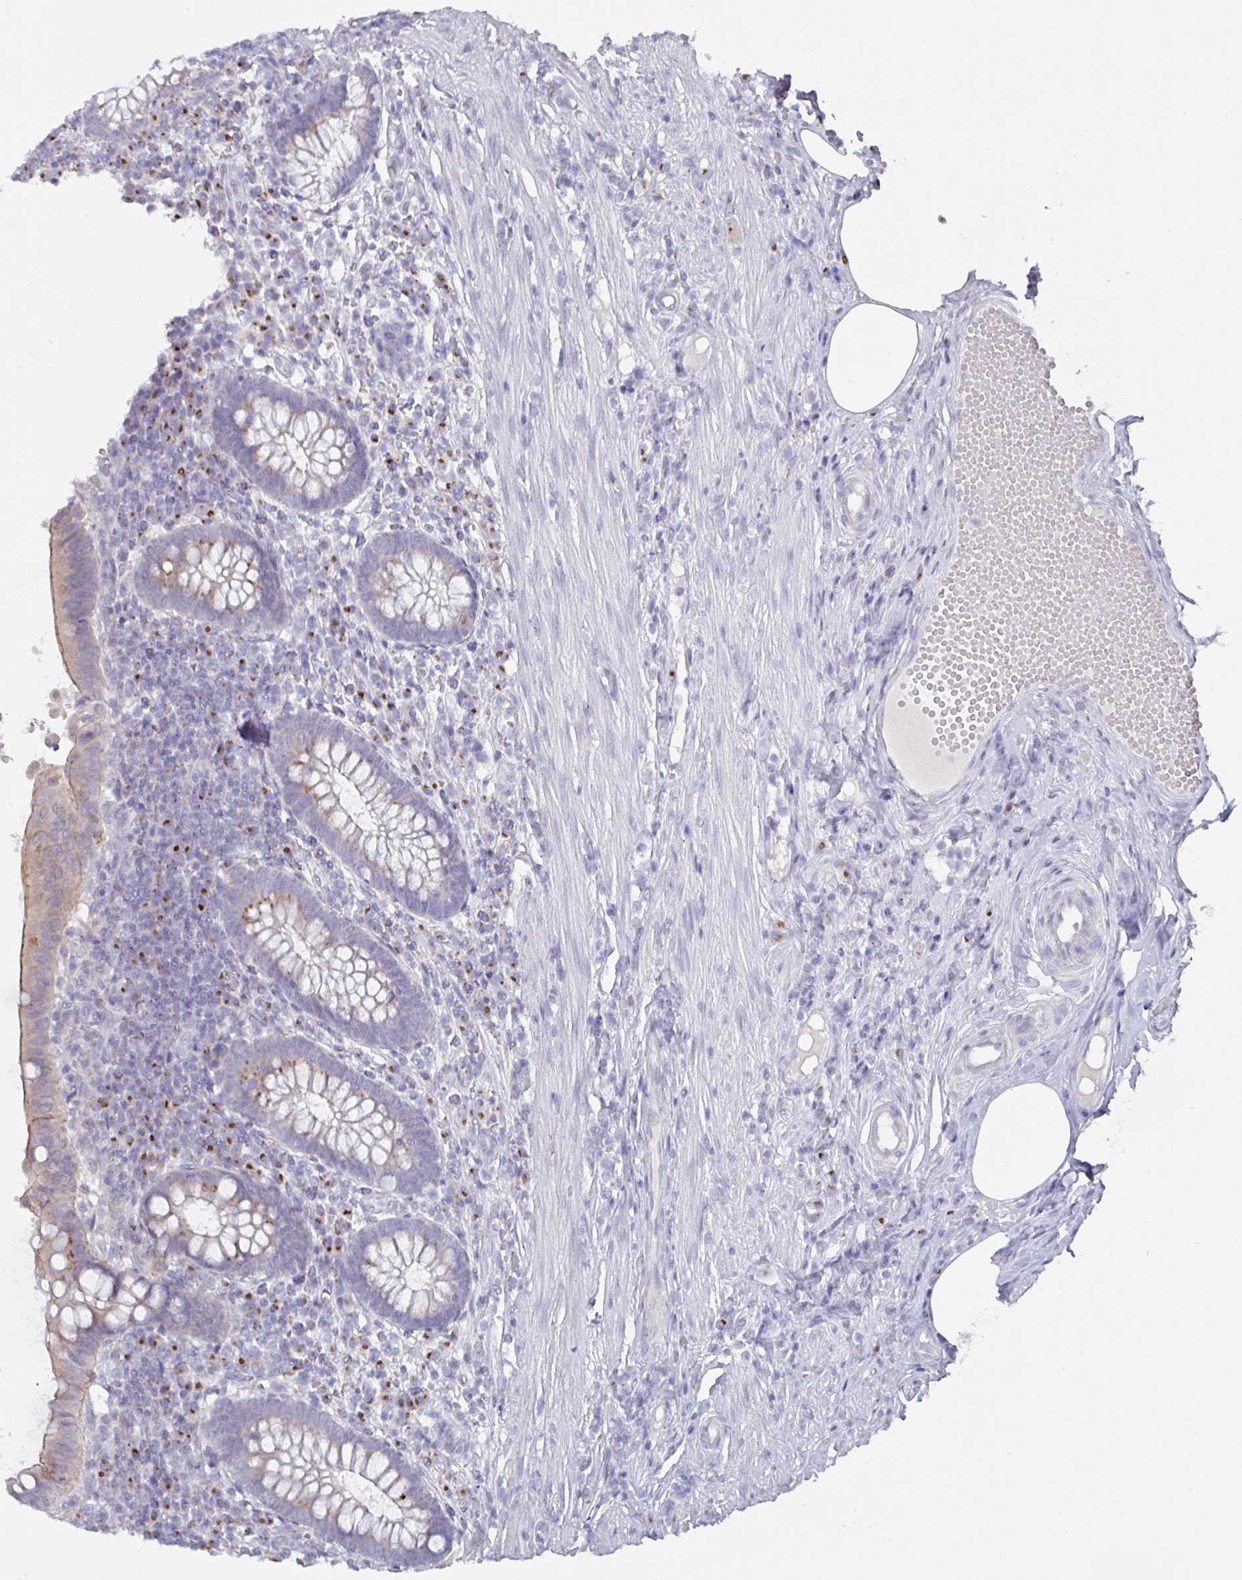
{"staining": {"intensity": "weak", "quantity": "<25%", "location": "cytoplasmic/membranous"}, "tissue": "appendix", "cell_type": "Glandular cells", "image_type": "normal", "snomed": [{"axis": "morphology", "description": "Normal tissue, NOS"}, {"axis": "topography", "description": "Appendix"}], "caption": "This is an immunohistochemistry photomicrograph of normal human appendix. There is no positivity in glandular cells.", "gene": "VKORC1L1", "patient": {"sex": "female", "age": 56}}